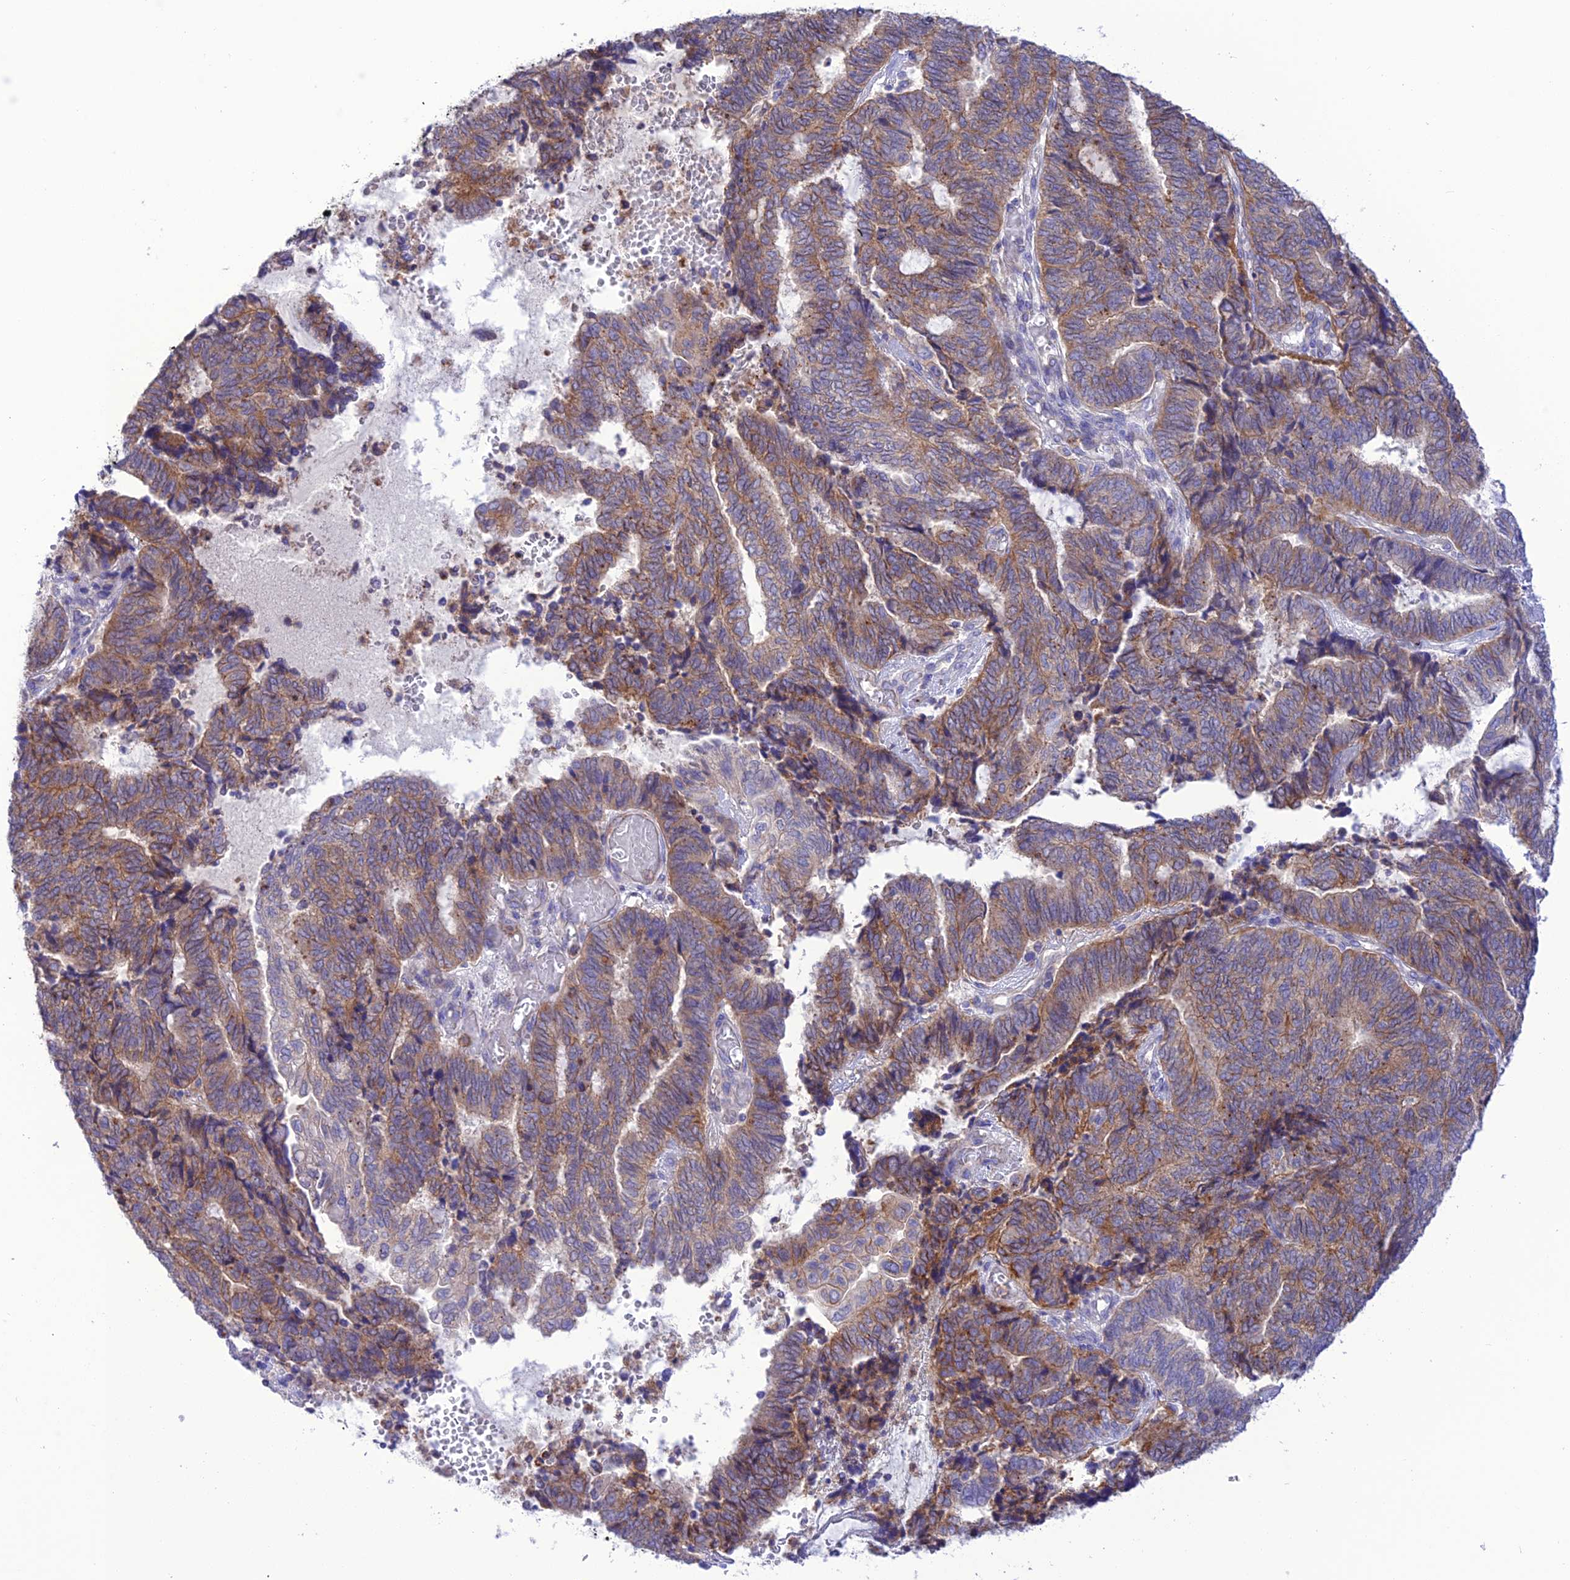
{"staining": {"intensity": "weak", "quantity": ">75%", "location": "cytoplasmic/membranous"}, "tissue": "endometrial cancer", "cell_type": "Tumor cells", "image_type": "cancer", "snomed": [{"axis": "morphology", "description": "Adenocarcinoma, NOS"}, {"axis": "topography", "description": "Uterus"}, {"axis": "topography", "description": "Endometrium"}], "caption": "The photomicrograph reveals staining of endometrial cancer (adenocarcinoma), revealing weak cytoplasmic/membranous protein staining (brown color) within tumor cells.", "gene": "CHSY3", "patient": {"sex": "female", "age": 70}}